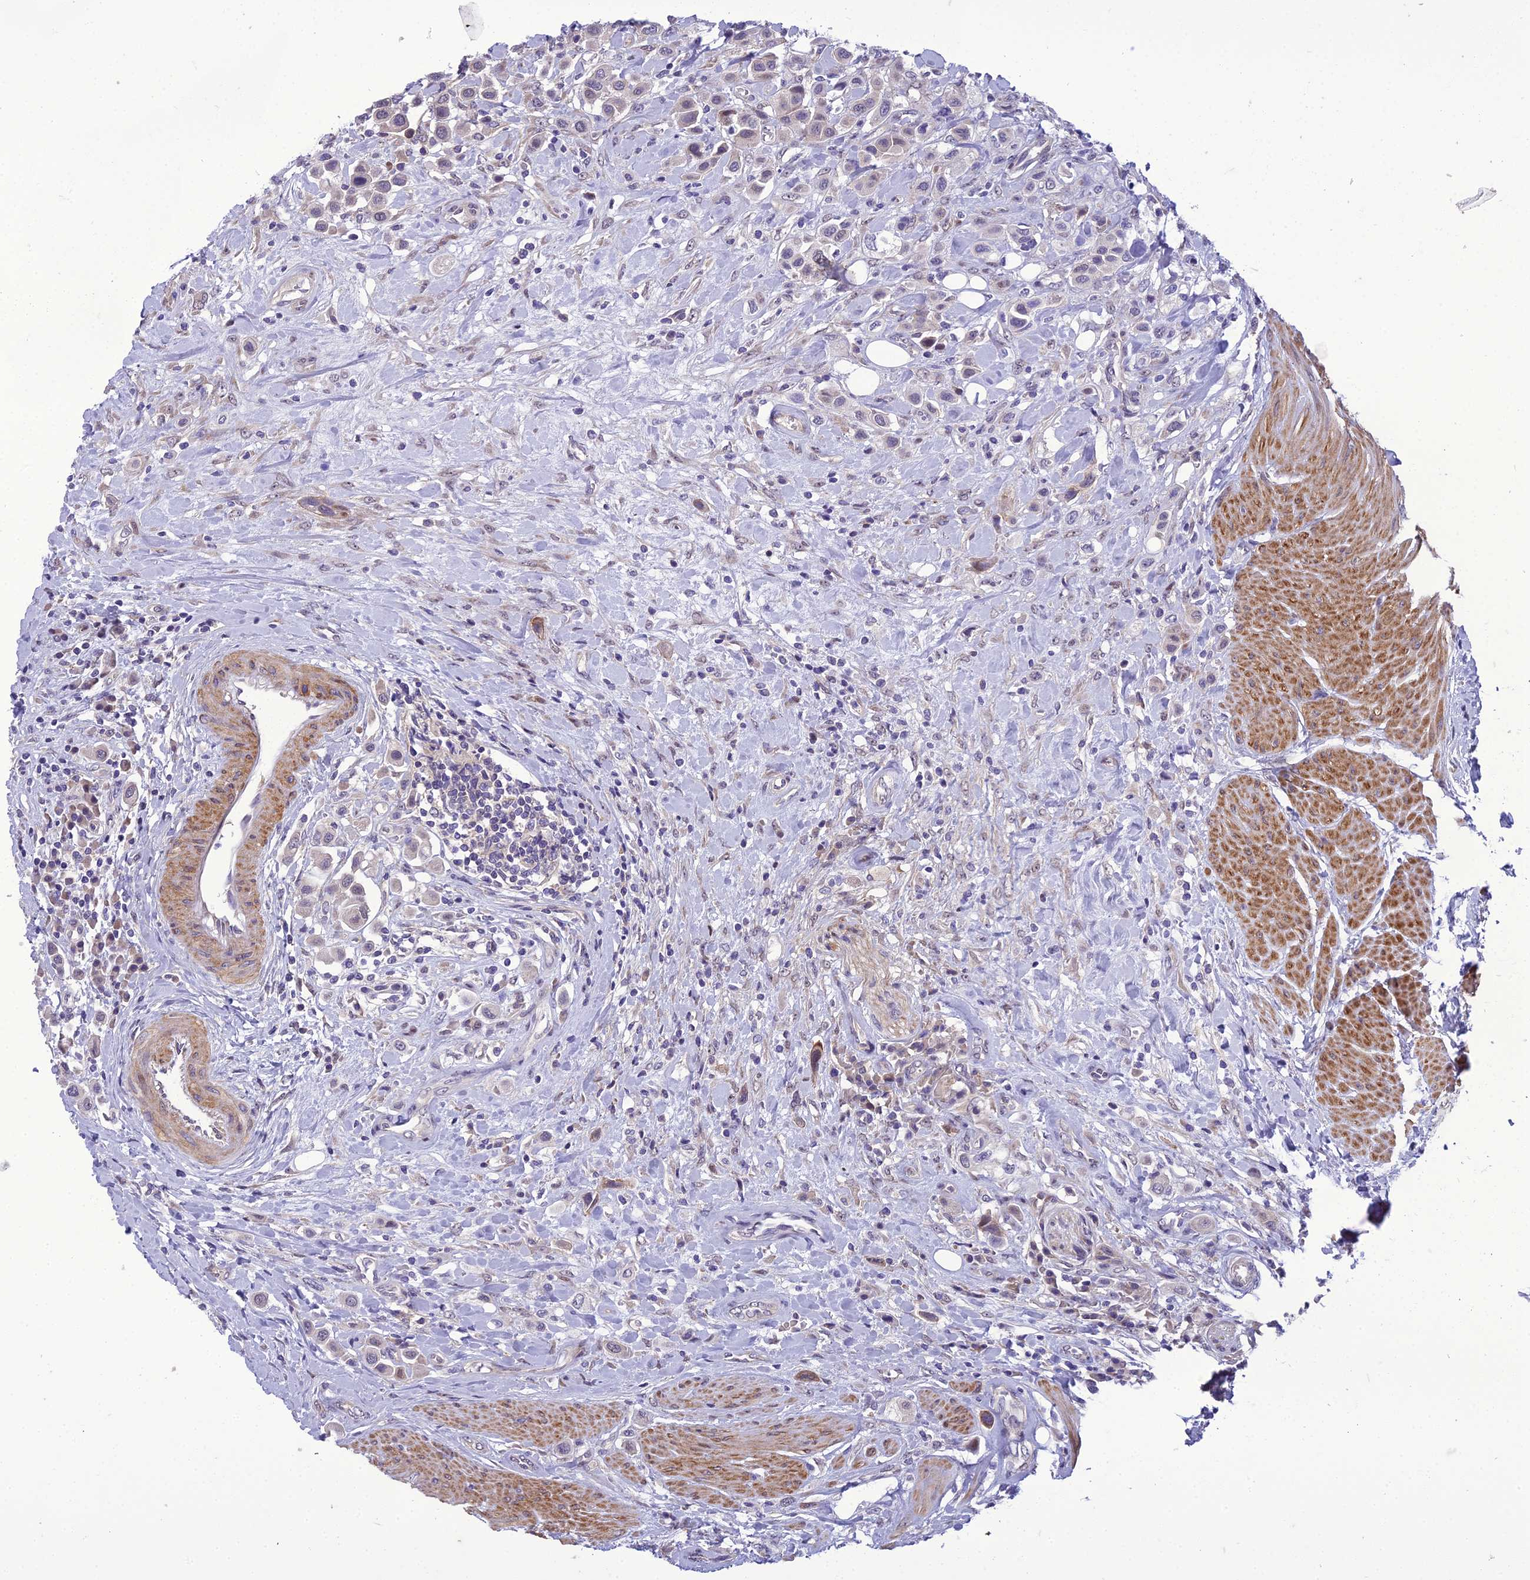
{"staining": {"intensity": "negative", "quantity": "none", "location": "none"}, "tissue": "urothelial cancer", "cell_type": "Tumor cells", "image_type": "cancer", "snomed": [{"axis": "morphology", "description": "Urothelial carcinoma, High grade"}, {"axis": "topography", "description": "Urinary bladder"}], "caption": "This is an IHC micrograph of urothelial cancer. There is no staining in tumor cells.", "gene": "GAB4", "patient": {"sex": "male", "age": 50}}